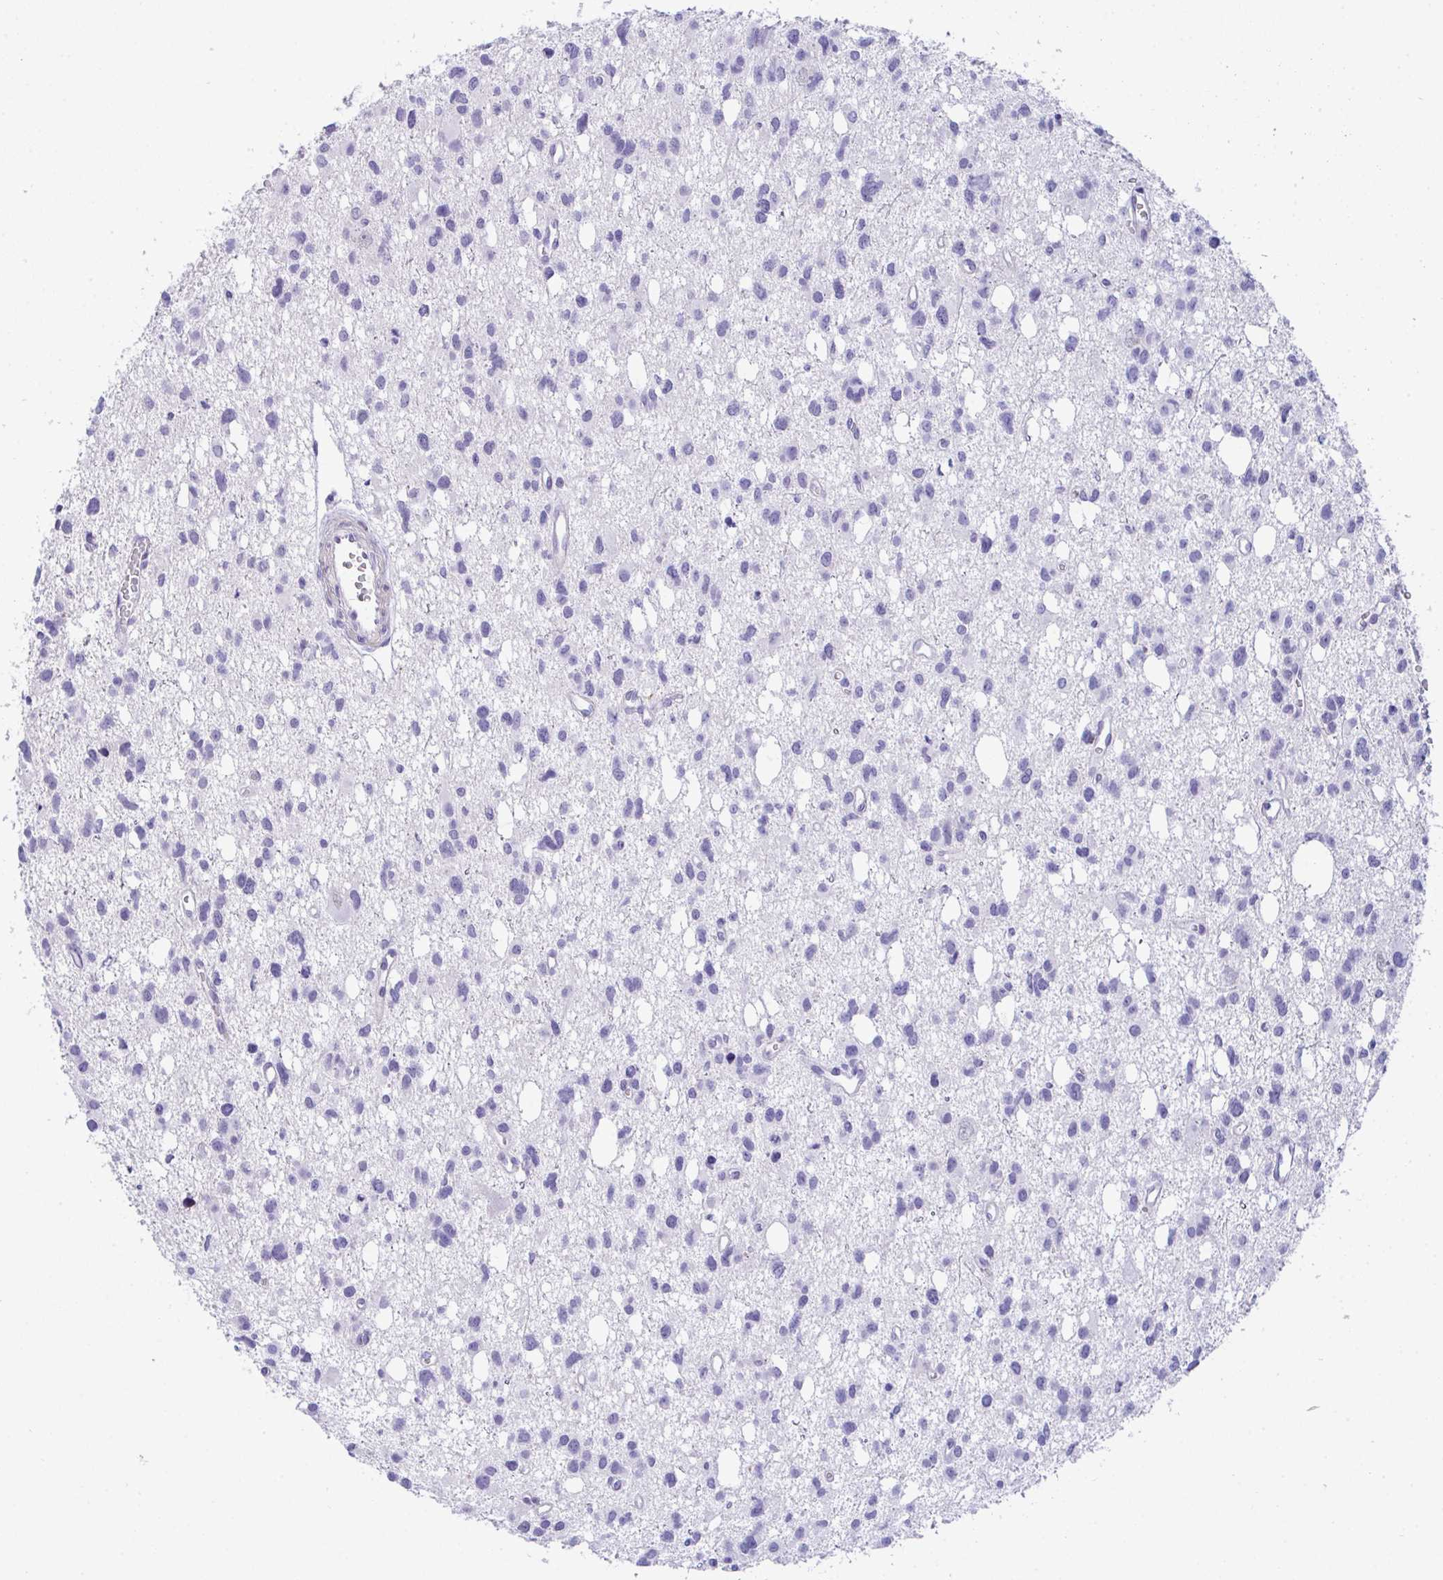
{"staining": {"intensity": "negative", "quantity": "none", "location": "none"}, "tissue": "glioma", "cell_type": "Tumor cells", "image_type": "cancer", "snomed": [{"axis": "morphology", "description": "Glioma, malignant, High grade"}, {"axis": "topography", "description": "Brain"}], "caption": "High-grade glioma (malignant) was stained to show a protein in brown. There is no significant positivity in tumor cells. The staining was performed using DAB (3,3'-diaminobenzidine) to visualize the protein expression in brown, while the nuclei were stained in blue with hematoxylin (Magnification: 20x).", "gene": "KMT2E", "patient": {"sex": "male", "age": 23}}